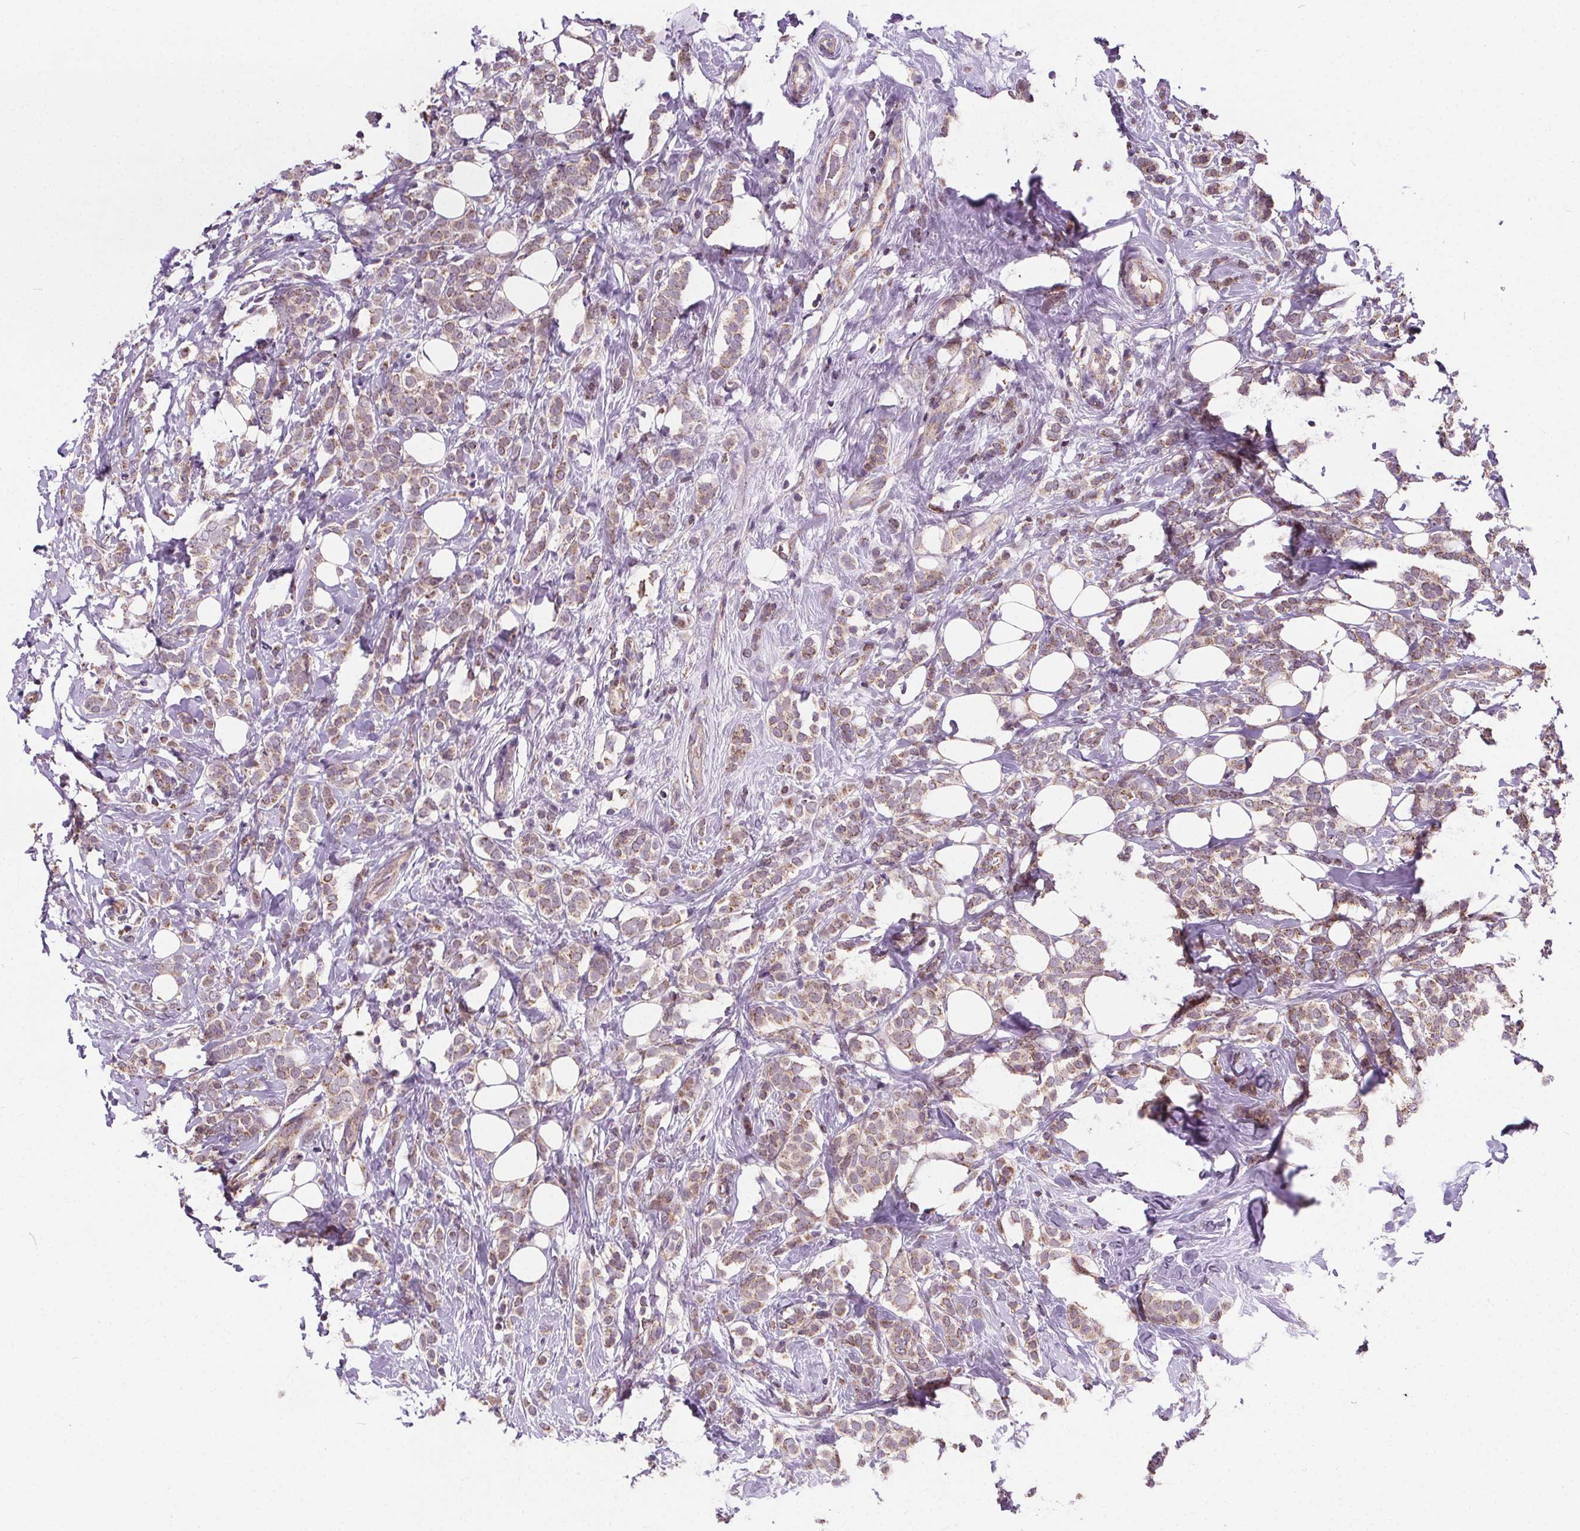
{"staining": {"intensity": "moderate", "quantity": ">75%", "location": "cytoplasmic/membranous"}, "tissue": "breast cancer", "cell_type": "Tumor cells", "image_type": "cancer", "snomed": [{"axis": "morphology", "description": "Lobular carcinoma"}, {"axis": "topography", "description": "Breast"}], "caption": "Breast lobular carcinoma stained for a protein (brown) demonstrates moderate cytoplasmic/membranous positive staining in about >75% of tumor cells.", "gene": "GOLT1B", "patient": {"sex": "female", "age": 49}}